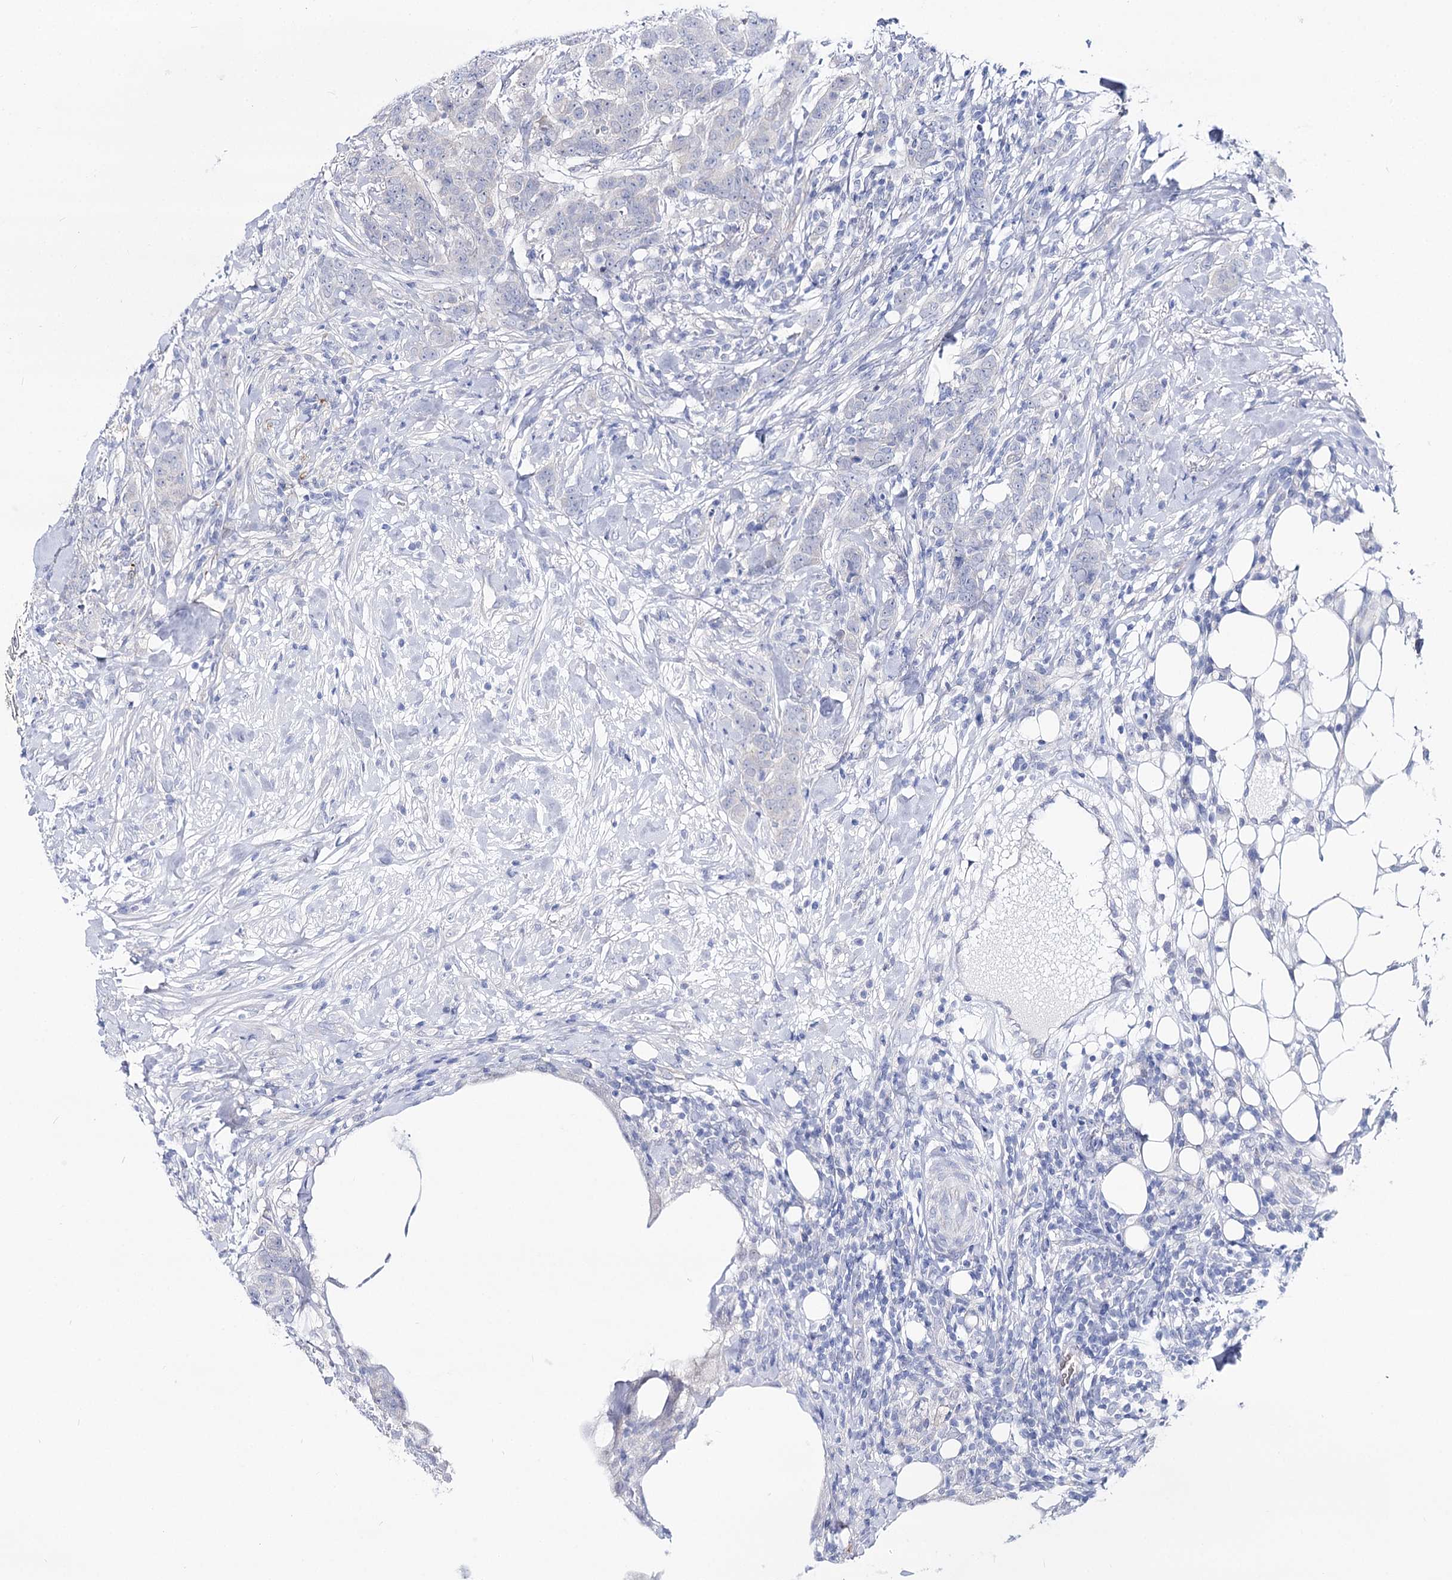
{"staining": {"intensity": "negative", "quantity": "none", "location": "none"}, "tissue": "breast cancer", "cell_type": "Tumor cells", "image_type": "cancer", "snomed": [{"axis": "morphology", "description": "Duct carcinoma"}, {"axis": "topography", "description": "Breast"}], "caption": "This is a micrograph of IHC staining of breast cancer (infiltrating ductal carcinoma), which shows no staining in tumor cells.", "gene": "NRAP", "patient": {"sex": "female", "age": 40}}